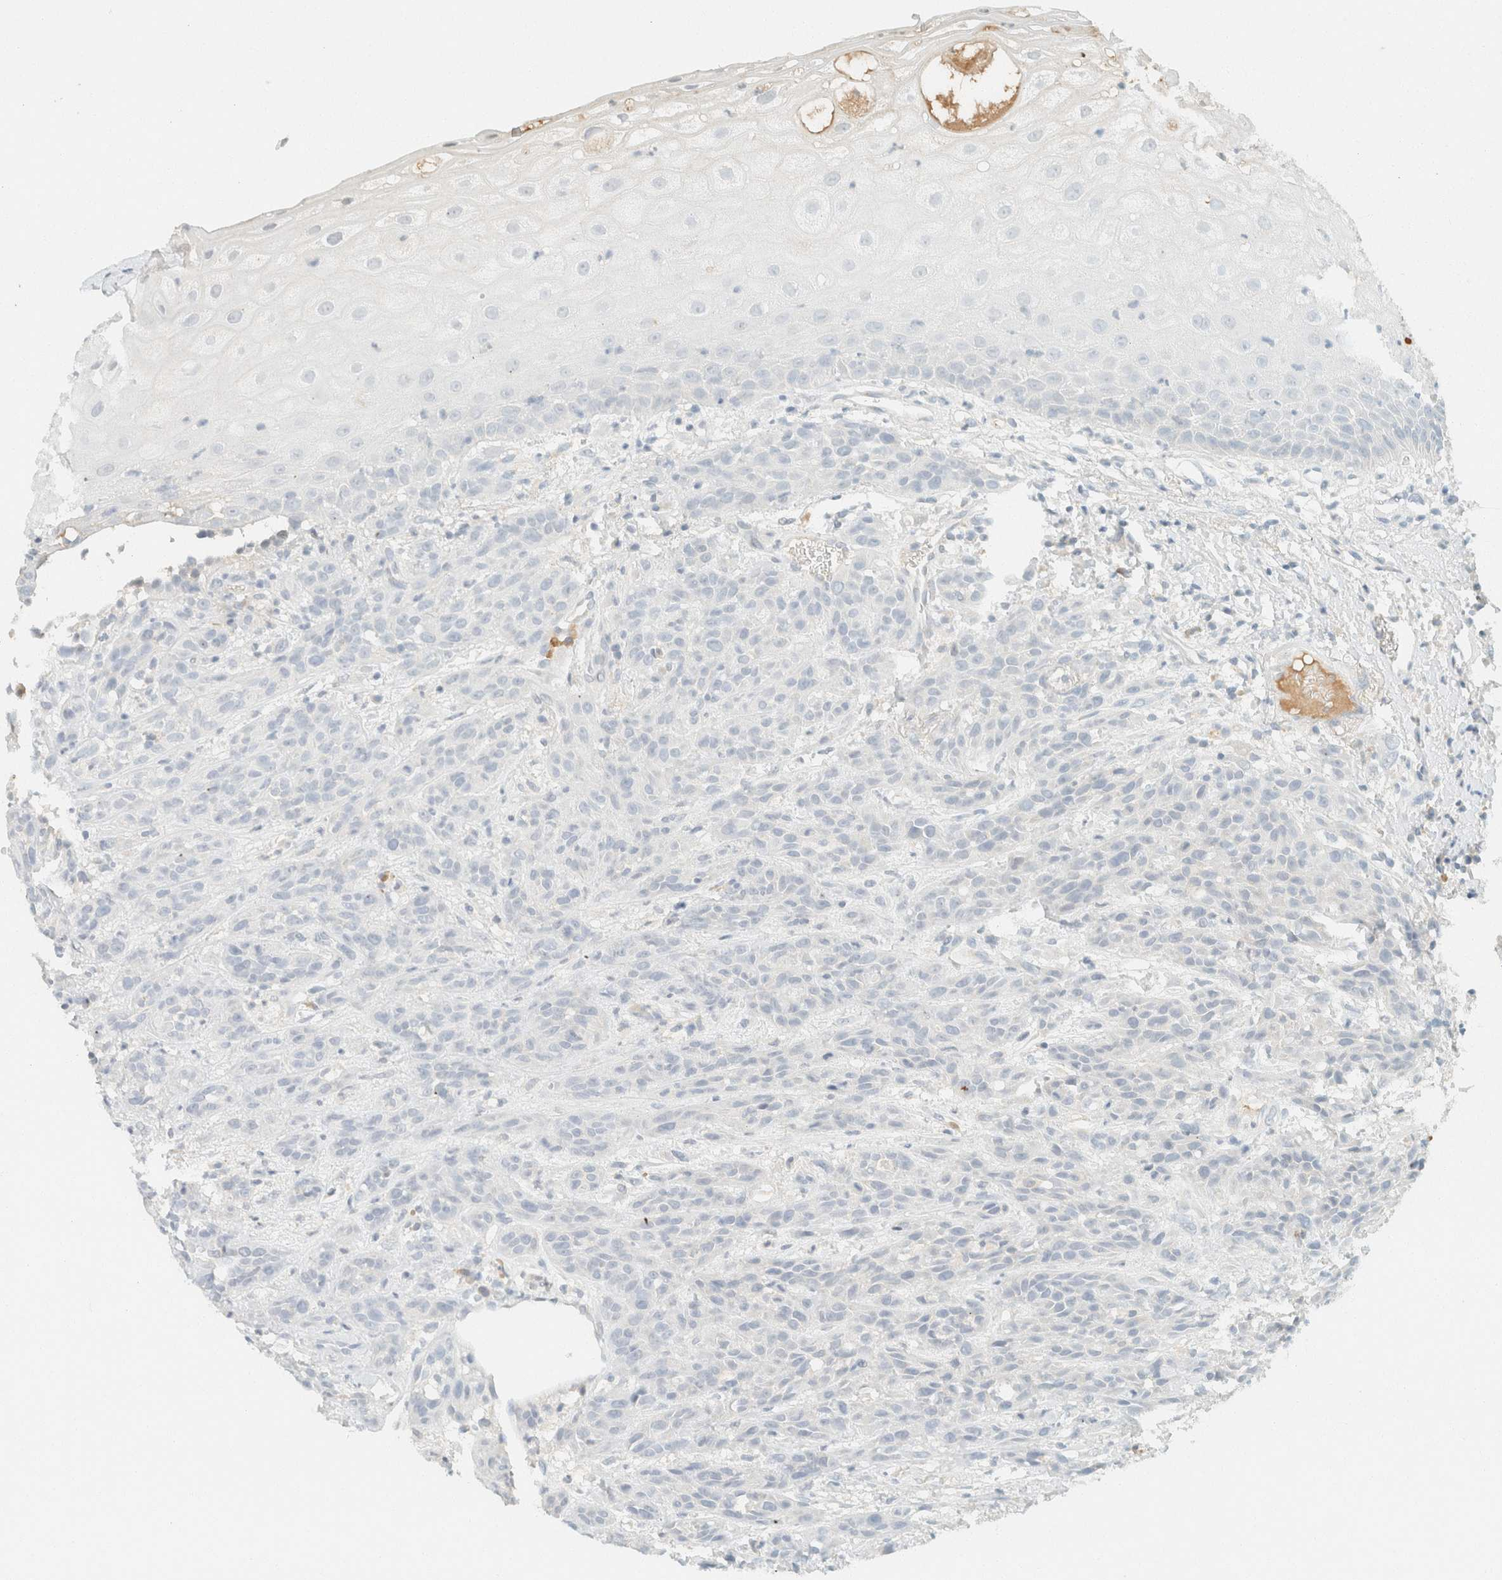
{"staining": {"intensity": "negative", "quantity": "none", "location": "none"}, "tissue": "head and neck cancer", "cell_type": "Tumor cells", "image_type": "cancer", "snomed": [{"axis": "morphology", "description": "Normal tissue, NOS"}, {"axis": "morphology", "description": "Squamous cell carcinoma, NOS"}, {"axis": "topography", "description": "Cartilage tissue"}, {"axis": "topography", "description": "Head-Neck"}], "caption": "This is an immunohistochemistry photomicrograph of head and neck cancer. There is no expression in tumor cells.", "gene": "GPA33", "patient": {"sex": "male", "age": 62}}